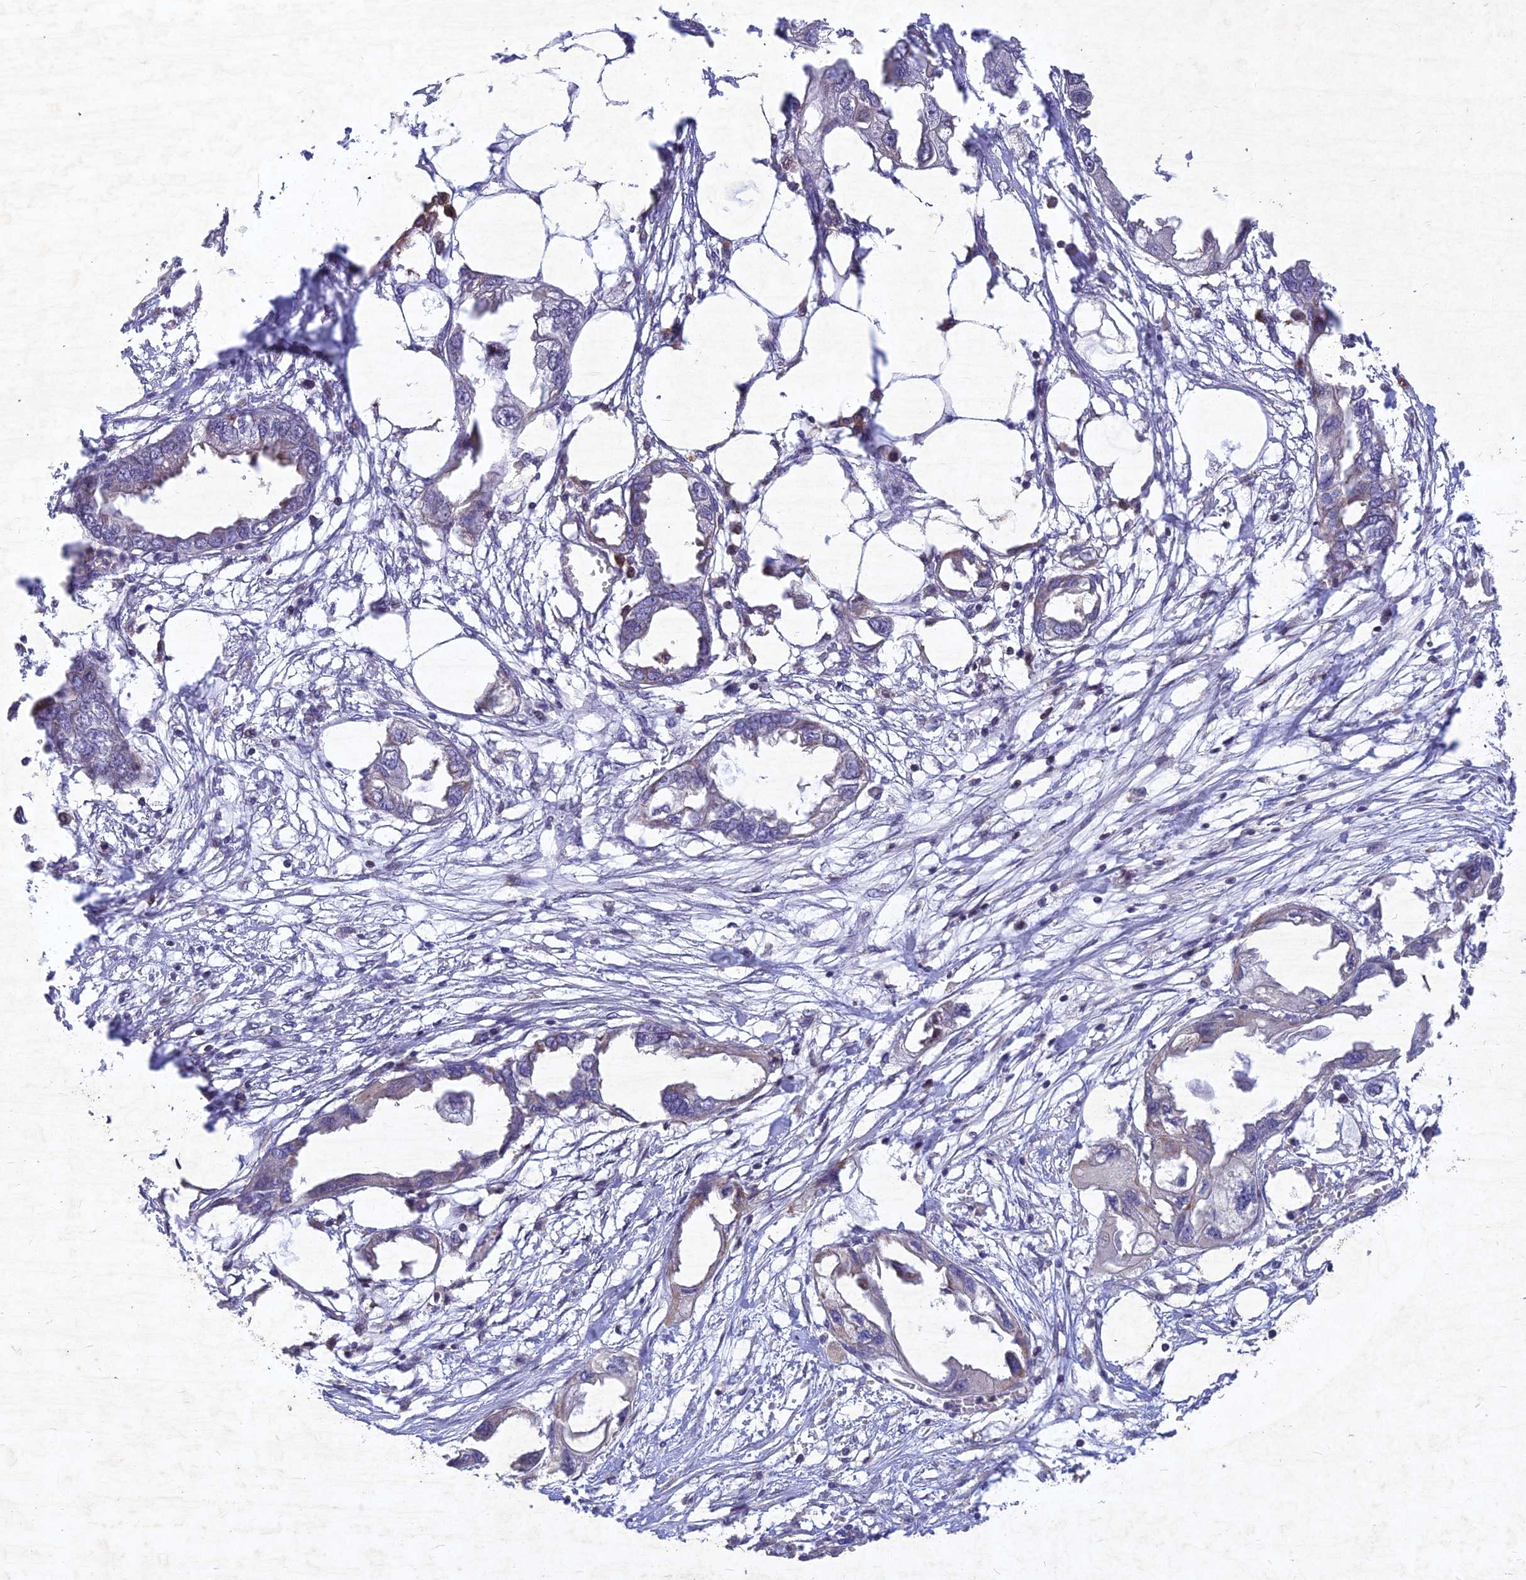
{"staining": {"intensity": "negative", "quantity": "none", "location": "none"}, "tissue": "endometrial cancer", "cell_type": "Tumor cells", "image_type": "cancer", "snomed": [{"axis": "morphology", "description": "Adenocarcinoma, NOS"}, {"axis": "morphology", "description": "Adenocarcinoma, metastatic, NOS"}, {"axis": "topography", "description": "Adipose tissue"}, {"axis": "topography", "description": "Endometrium"}], "caption": "Protein analysis of endometrial cancer (adenocarcinoma) displays no significant expression in tumor cells.", "gene": "RELCH", "patient": {"sex": "female", "age": 67}}